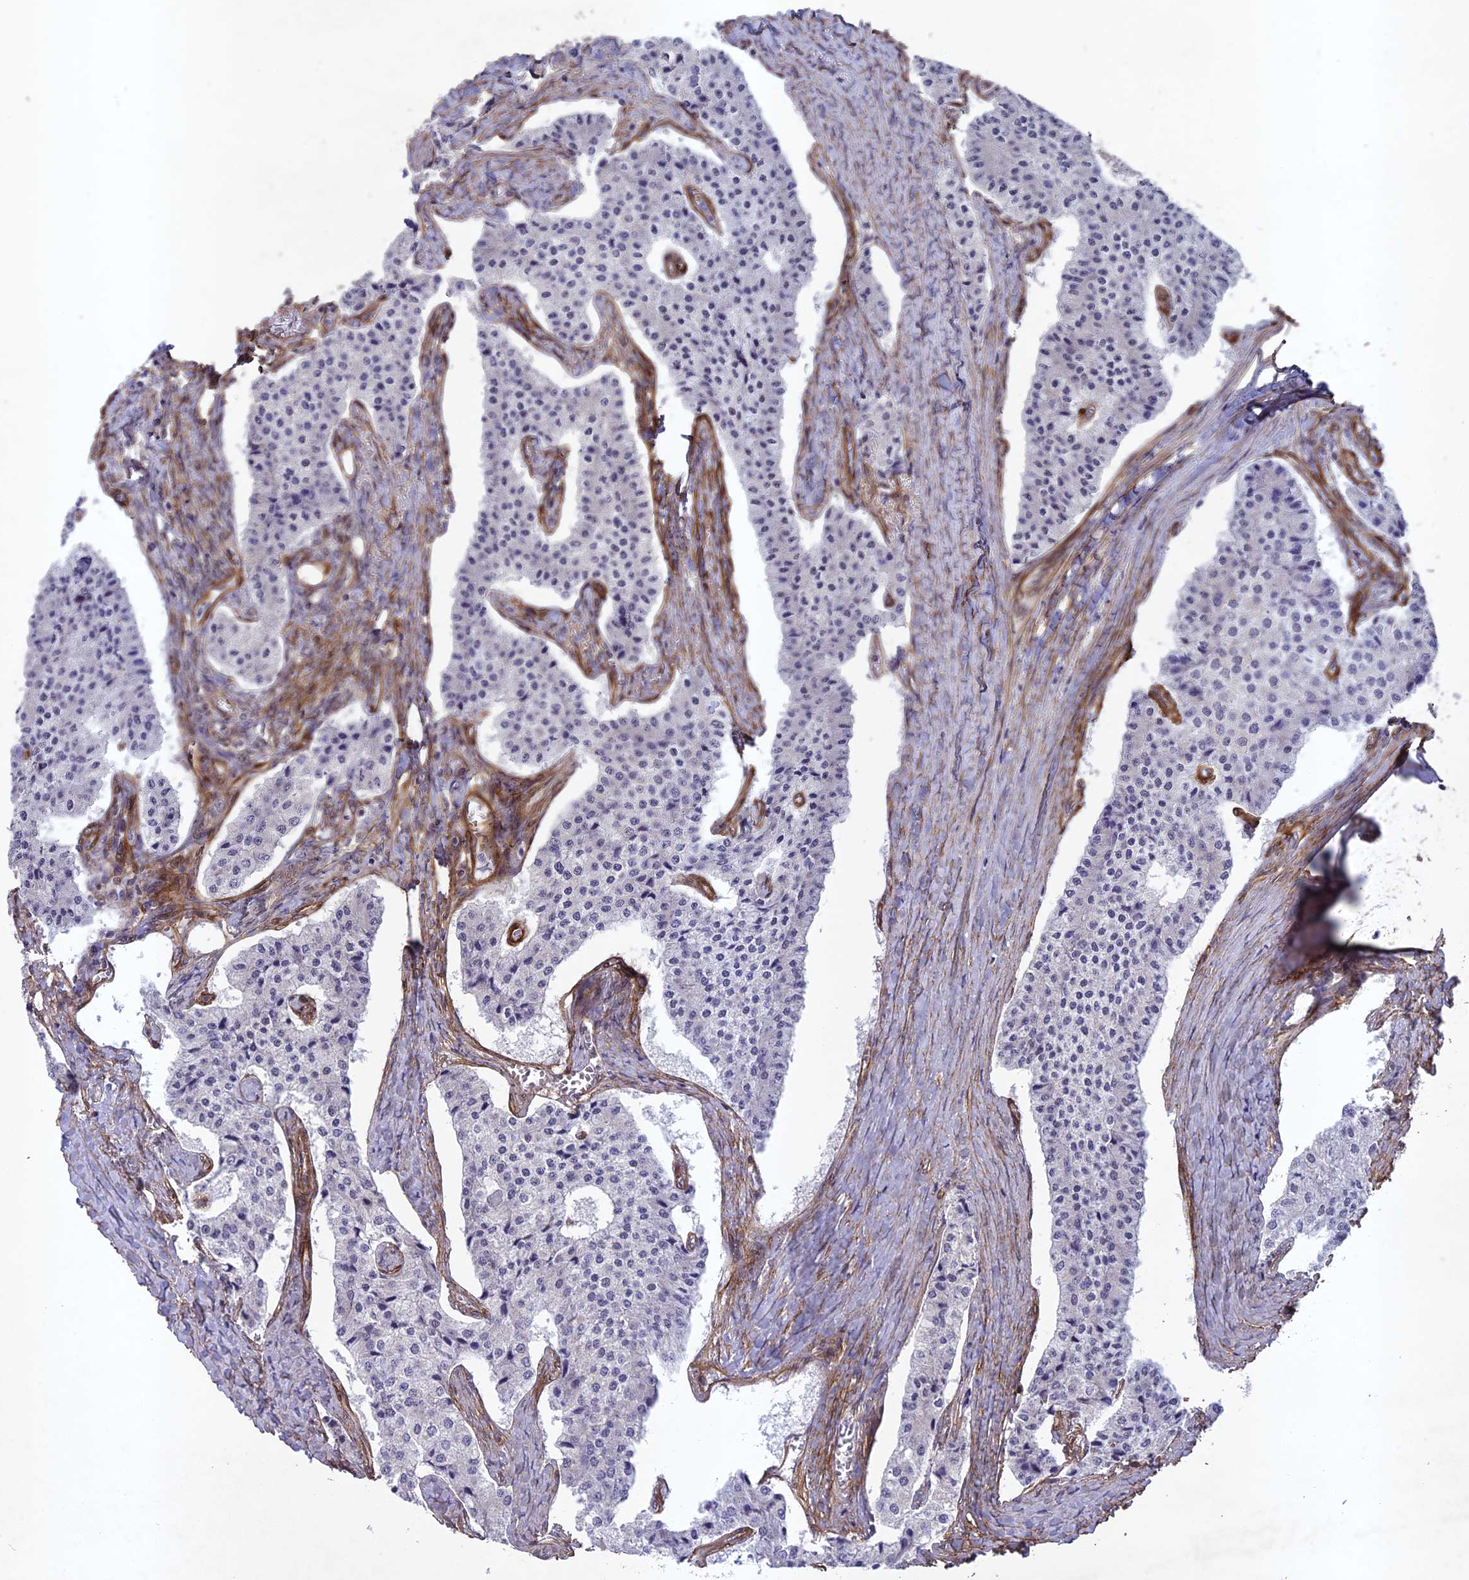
{"staining": {"intensity": "negative", "quantity": "none", "location": "none"}, "tissue": "carcinoid", "cell_type": "Tumor cells", "image_type": "cancer", "snomed": [{"axis": "morphology", "description": "Carcinoid, malignant, NOS"}, {"axis": "topography", "description": "Colon"}], "caption": "Protein analysis of carcinoid (malignant) exhibits no significant staining in tumor cells.", "gene": "TNS1", "patient": {"sex": "female", "age": 52}}